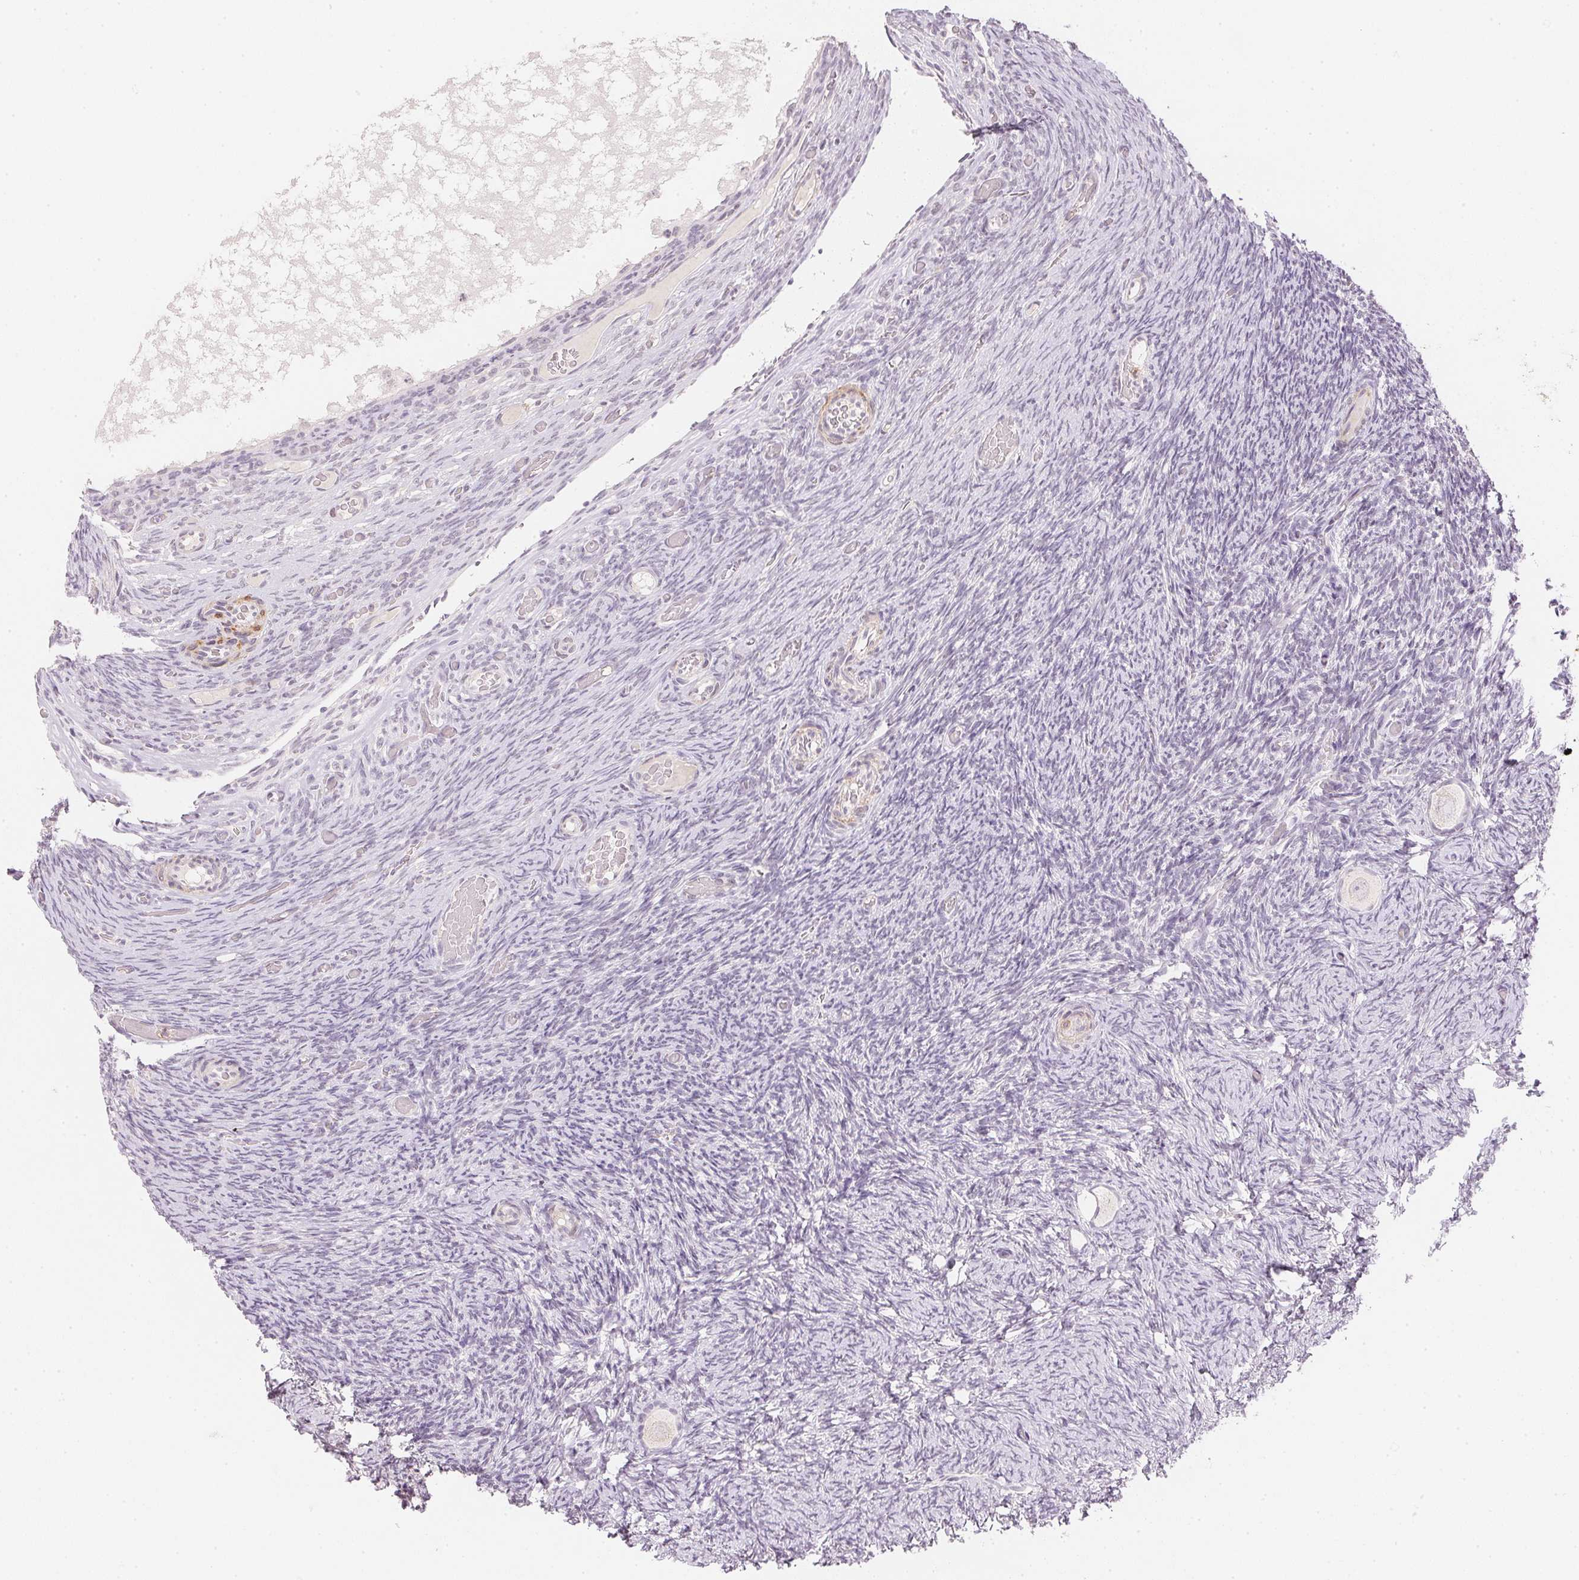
{"staining": {"intensity": "negative", "quantity": "none", "location": "none"}, "tissue": "ovary", "cell_type": "Follicle cells", "image_type": "normal", "snomed": [{"axis": "morphology", "description": "Normal tissue, NOS"}, {"axis": "topography", "description": "Ovary"}], "caption": "Micrograph shows no significant protein expression in follicle cells of benign ovary.", "gene": "SMTN", "patient": {"sex": "female", "age": 34}}